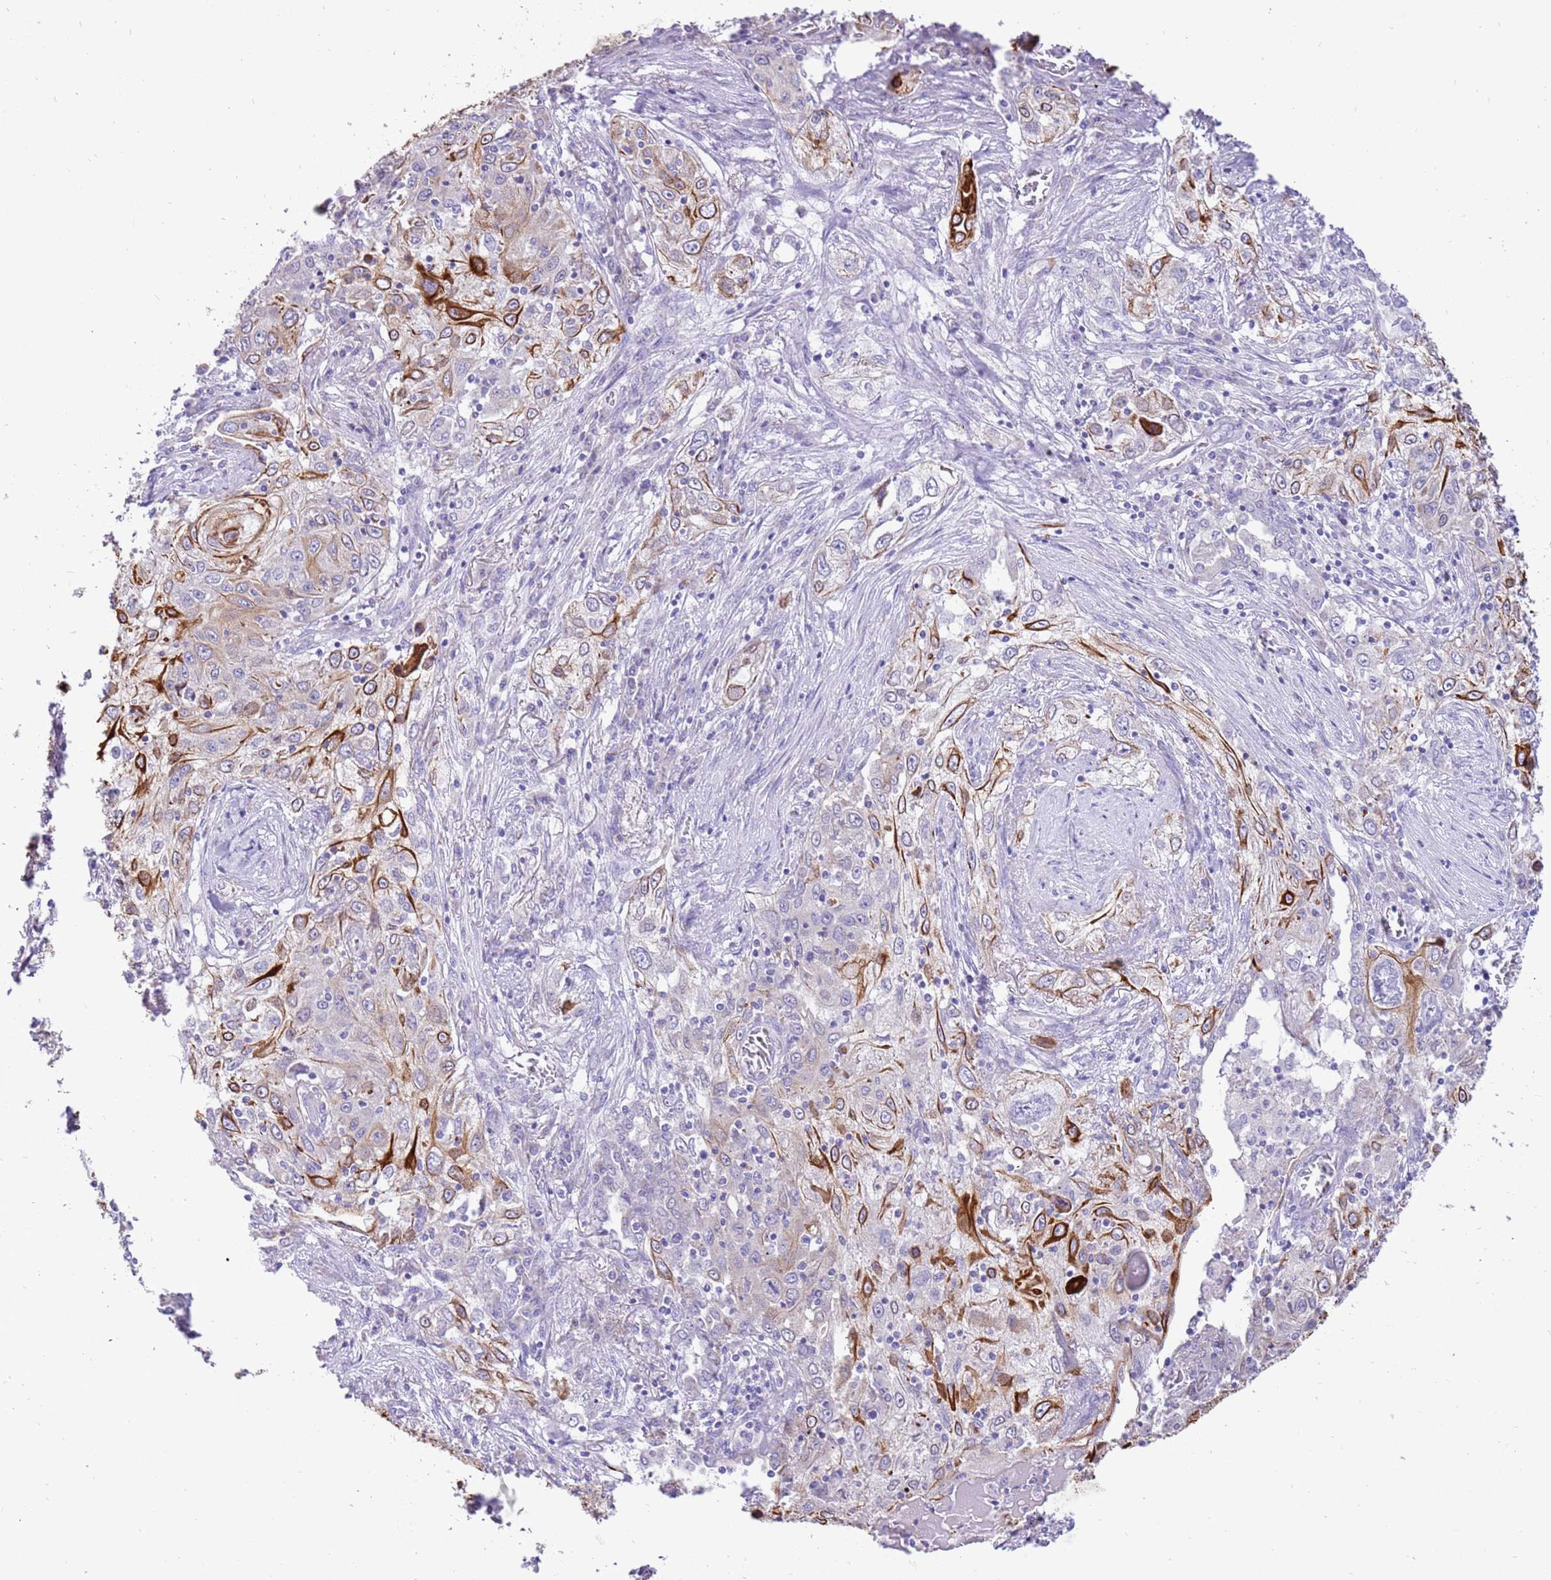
{"staining": {"intensity": "moderate", "quantity": ">75%", "location": "cytoplasmic/membranous"}, "tissue": "lung cancer", "cell_type": "Tumor cells", "image_type": "cancer", "snomed": [{"axis": "morphology", "description": "Squamous cell carcinoma, NOS"}, {"axis": "topography", "description": "Lung"}], "caption": "A medium amount of moderate cytoplasmic/membranous staining is appreciated in about >75% of tumor cells in squamous cell carcinoma (lung) tissue.", "gene": "R3HDM4", "patient": {"sex": "female", "age": 69}}